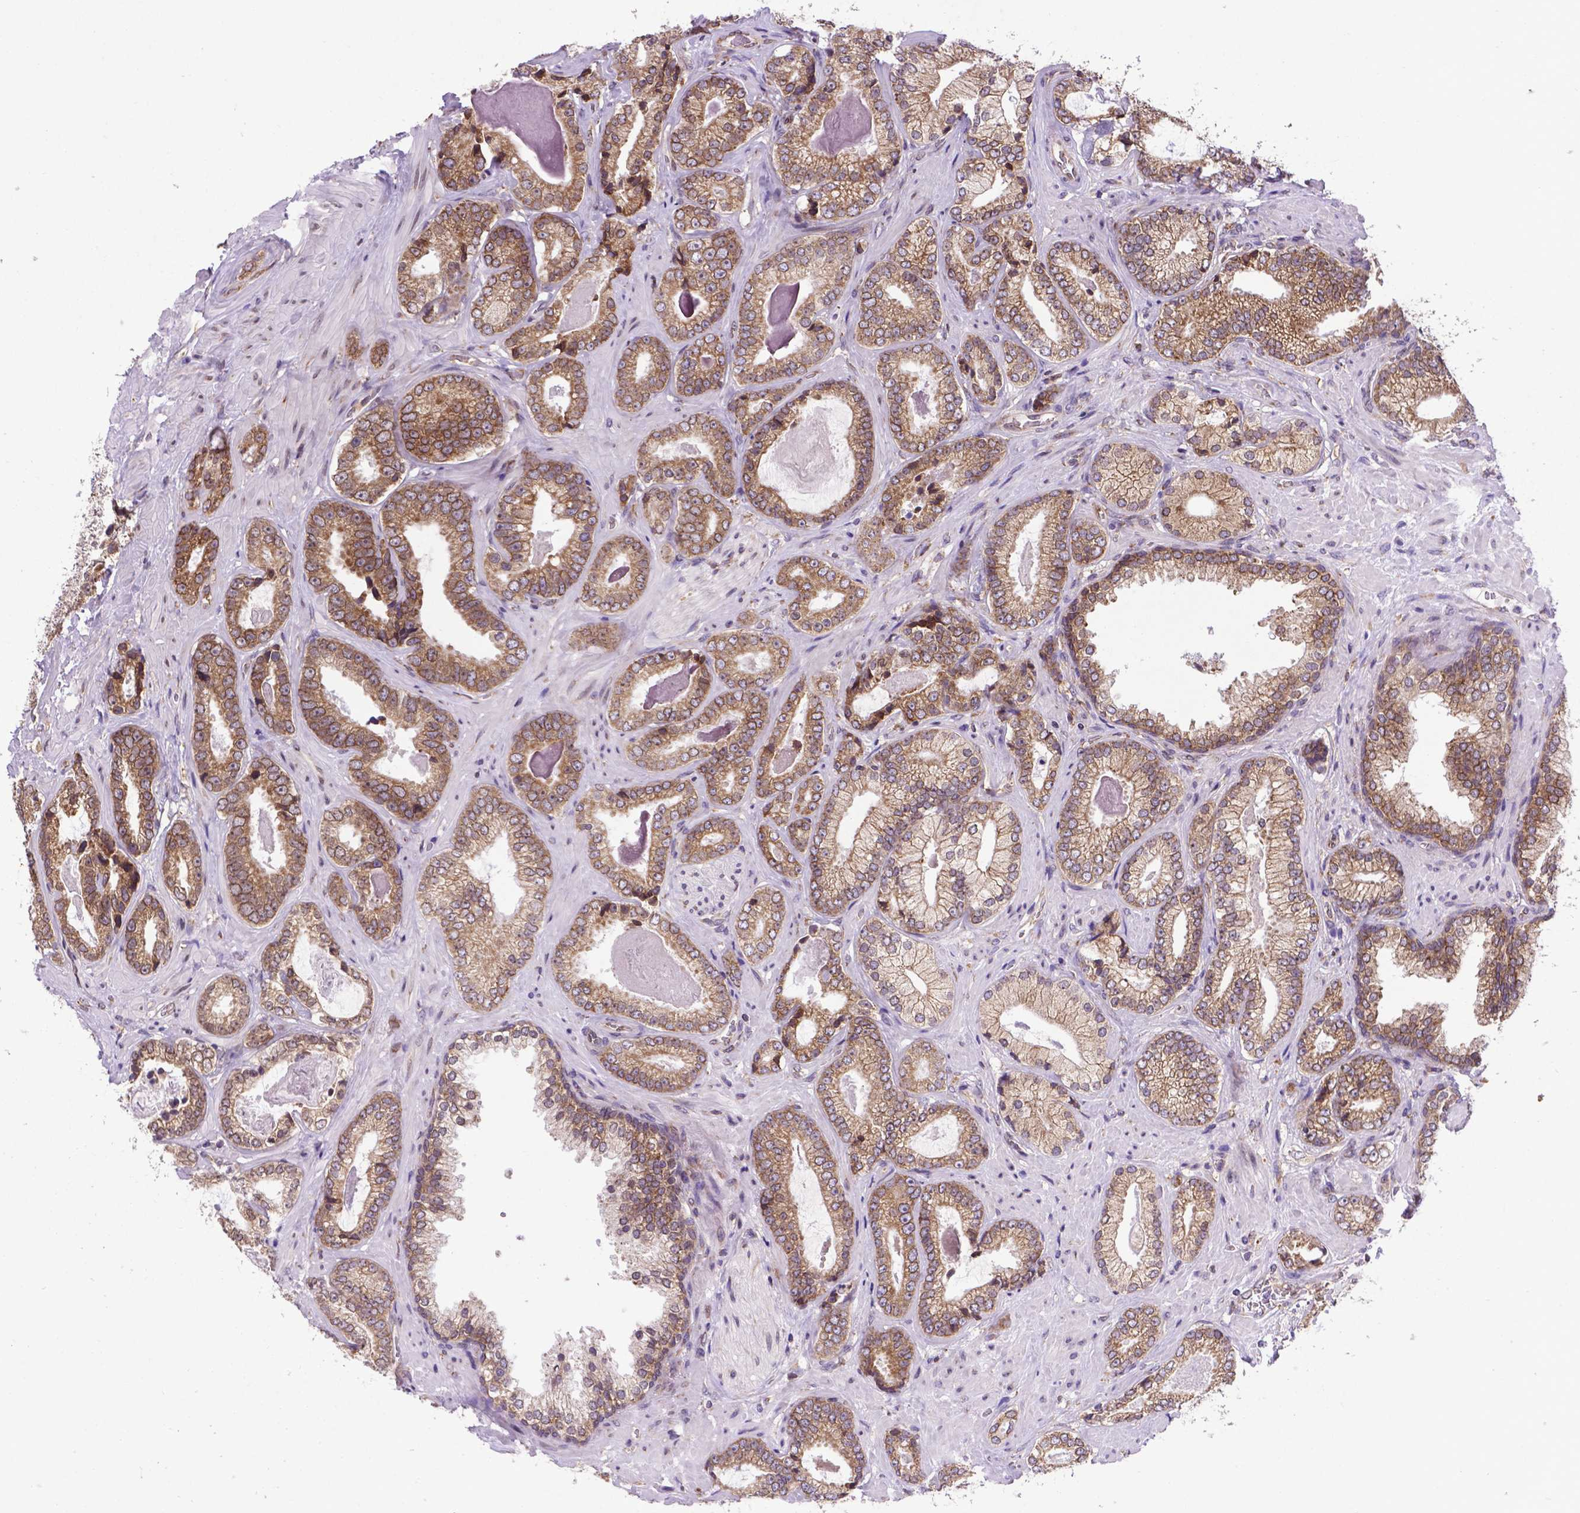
{"staining": {"intensity": "moderate", "quantity": "25%-75%", "location": "cytoplasmic/membranous"}, "tissue": "prostate cancer", "cell_type": "Tumor cells", "image_type": "cancer", "snomed": [{"axis": "morphology", "description": "Adenocarcinoma, Low grade"}, {"axis": "topography", "description": "Prostate"}], "caption": "Brown immunohistochemical staining in low-grade adenocarcinoma (prostate) demonstrates moderate cytoplasmic/membranous positivity in approximately 25%-75% of tumor cells.", "gene": "WDR83OS", "patient": {"sex": "male", "age": 61}}